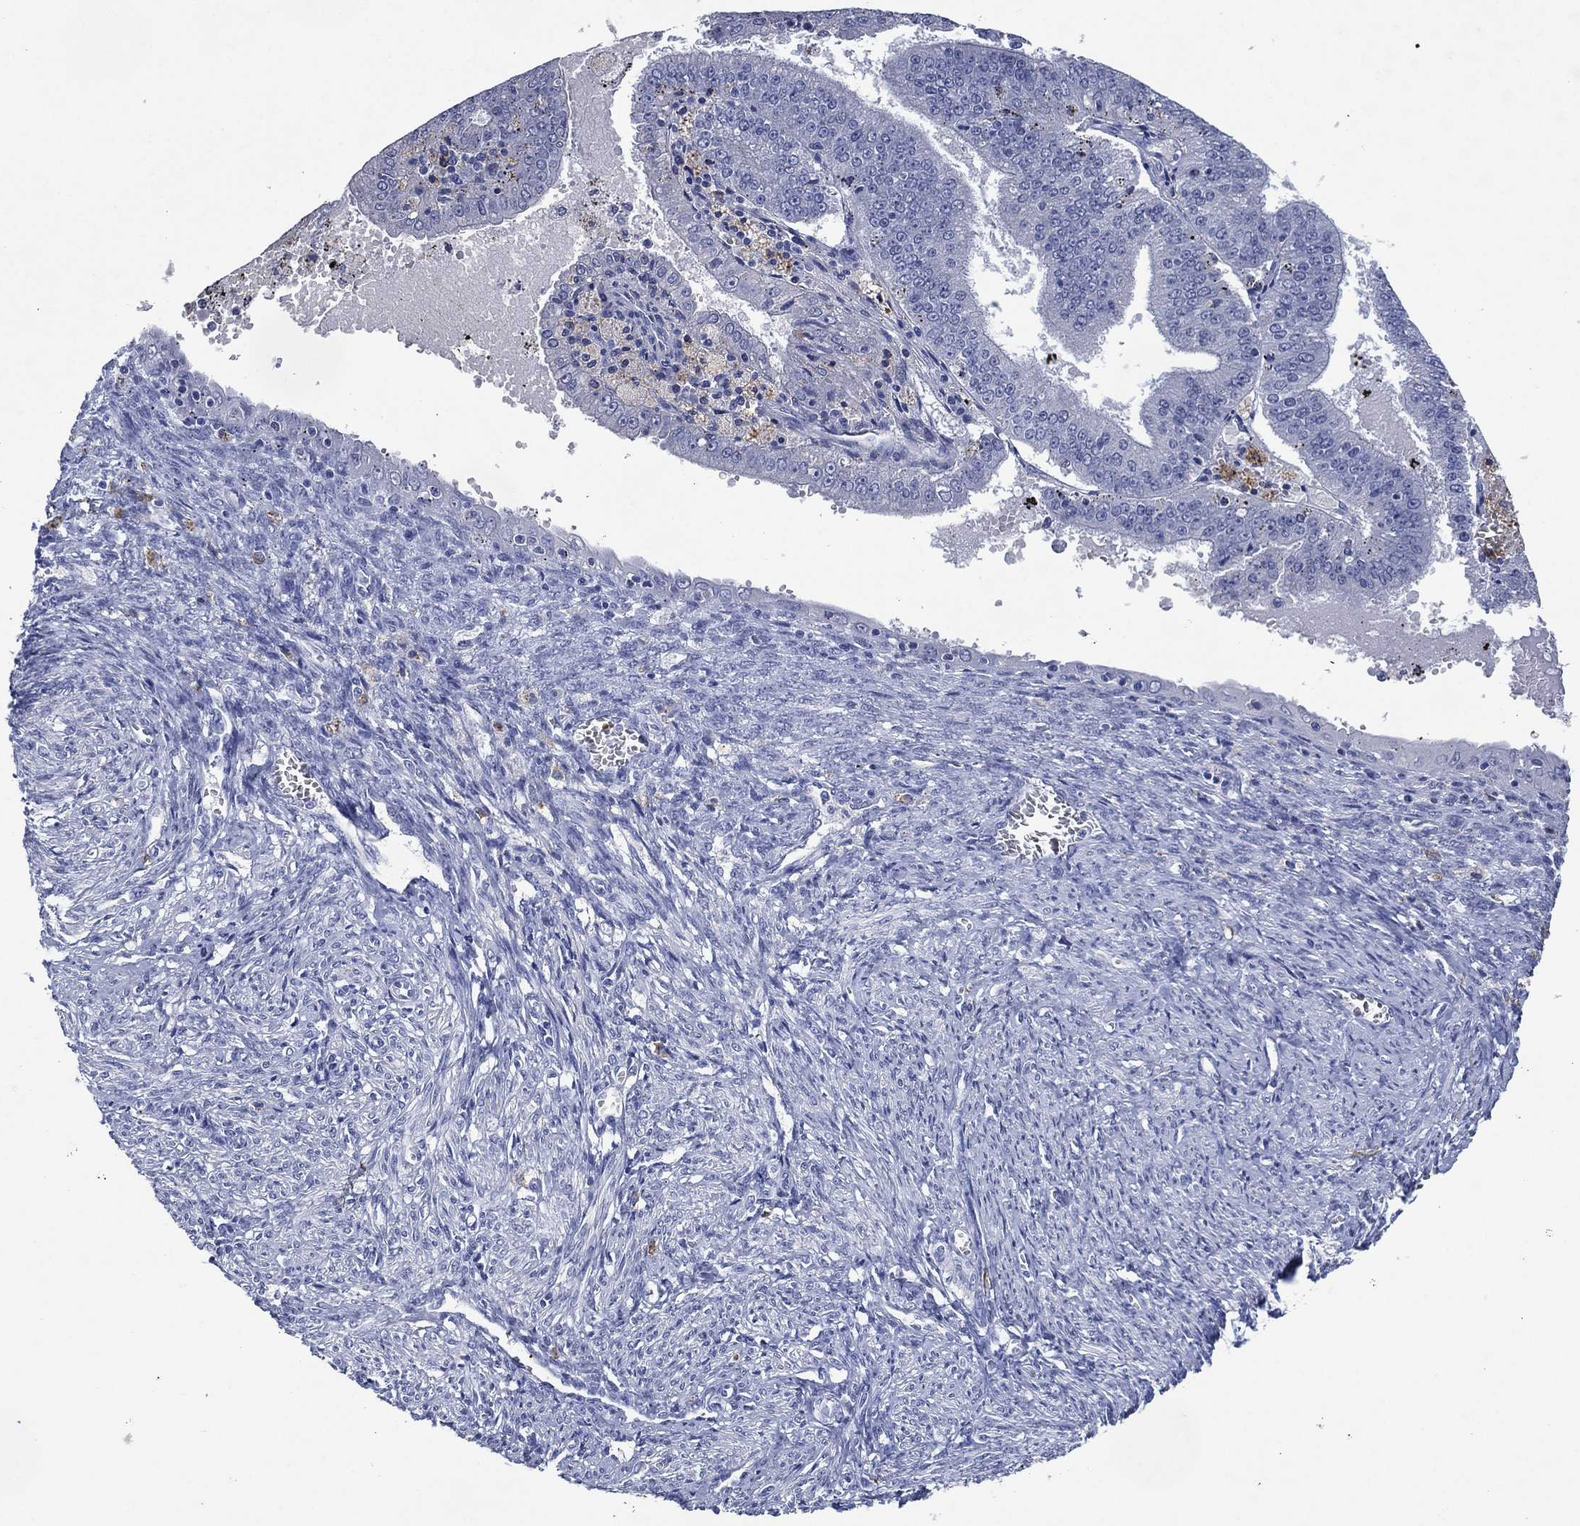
{"staining": {"intensity": "negative", "quantity": "none", "location": "none"}, "tissue": "endometrial cancer", "cell_type": "Tumor cells", "image_type": "cancer", "snomed": [{"axis": "morphology", "description": "Adenocarcinoma, NOS"}, {"axis": "topography", "description": "Endometrium"}], "caption": "Endometrial cancer stained for a protein using immunohistochemistry (IHC) exhibits no staining tumor cells.", "gene": "FSCN2", "patient": {"sex": "female", "age": 66}}